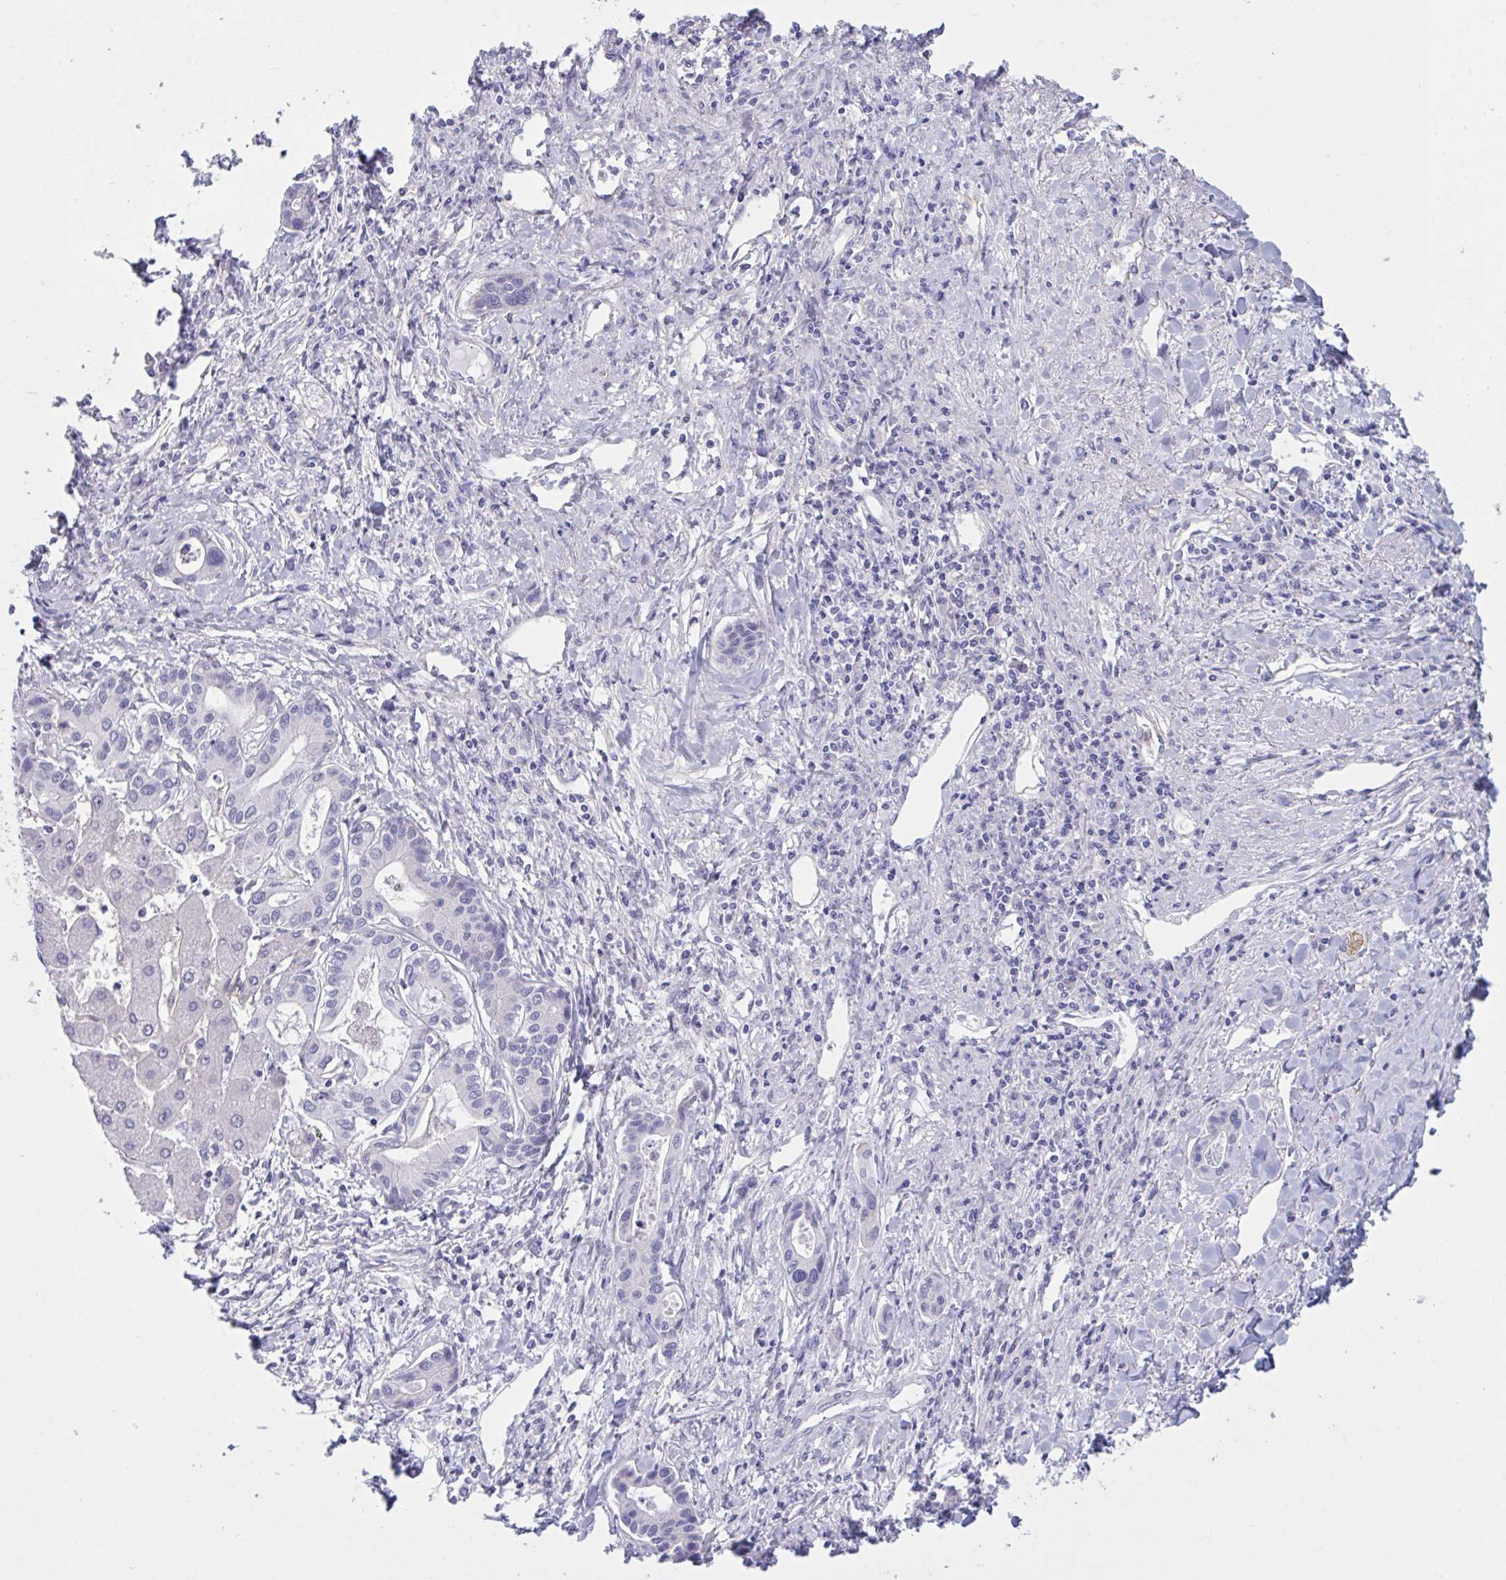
{"staining": {"intensity": "negative", "quantity": "none", "location": "none"}, "tissue": "liver cancer", "cell_type": "Tumor cells", "image_type": "cancer", "snomed": [{"axis": "morphology", "description": "Cholangiocarcinoma"}, {"axis": "topography", "description": "Liver"}], "caption": "The micrograph shows no significant expression in tumor cells of liver cancer.", "gene": "OXLD1", "patient": {"sex": "male", "age": 66}}